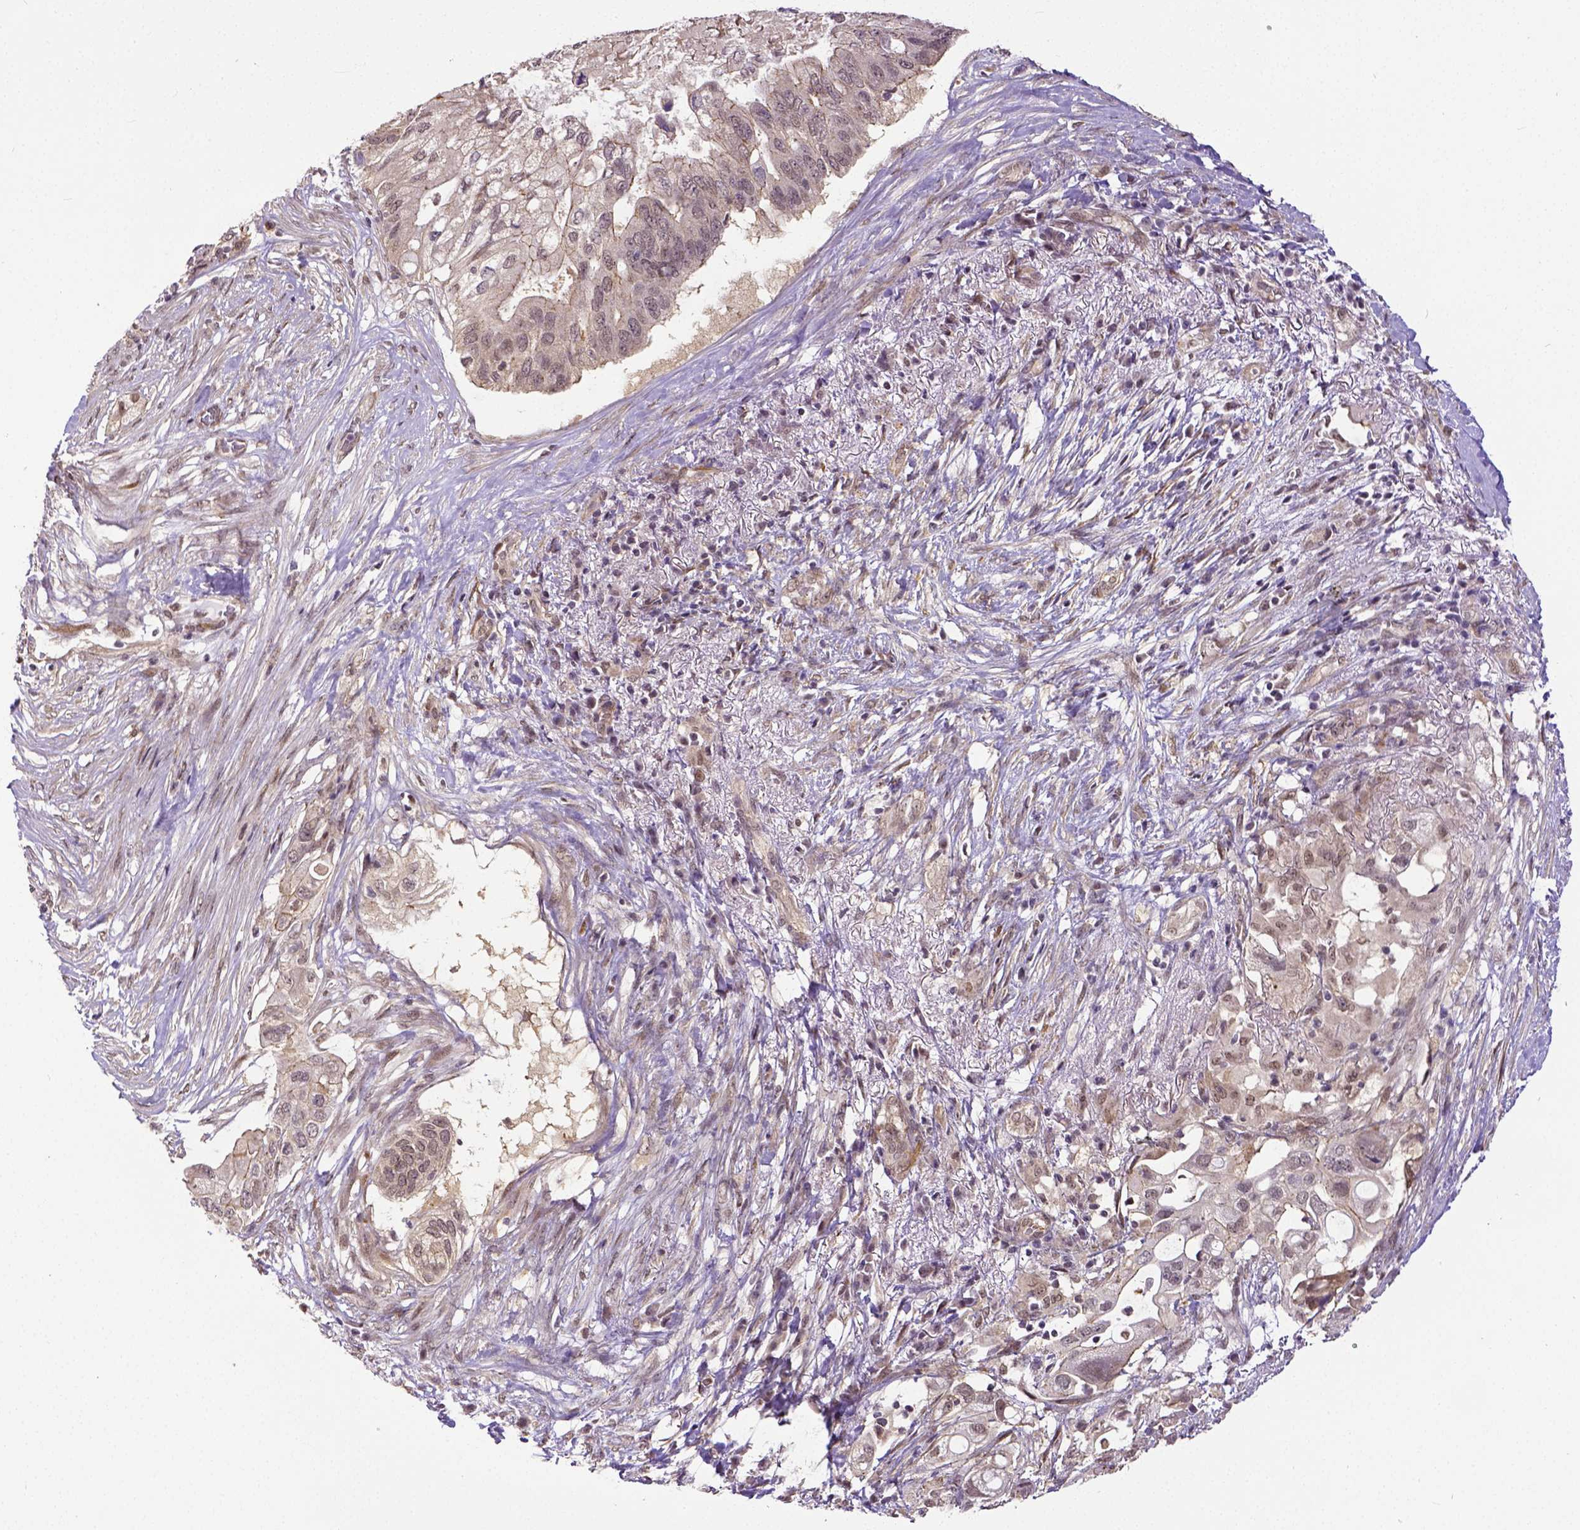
{"staining": {"intensity": "weak", "quantity": "25%-75%", "location": "cytoplasmic/membranous"}, "tissue": "pancreatic cancer", "cell_type": "Tumor cells", "image_type": "cancer", "snomed": [{"axis": "morphology", "description": "Adenocarcinoma, NOS"}, {"axis": "topography", "description": "Pancreas"}], "caption": "A histopathology image of adenocarcinoma (pancreatic) stained for a protein demonstrates weak cytoplasmic/membranous brown staining in tumor cells.", "gene": "DICER1", "patient": {"sex": "female", "age": 72}}